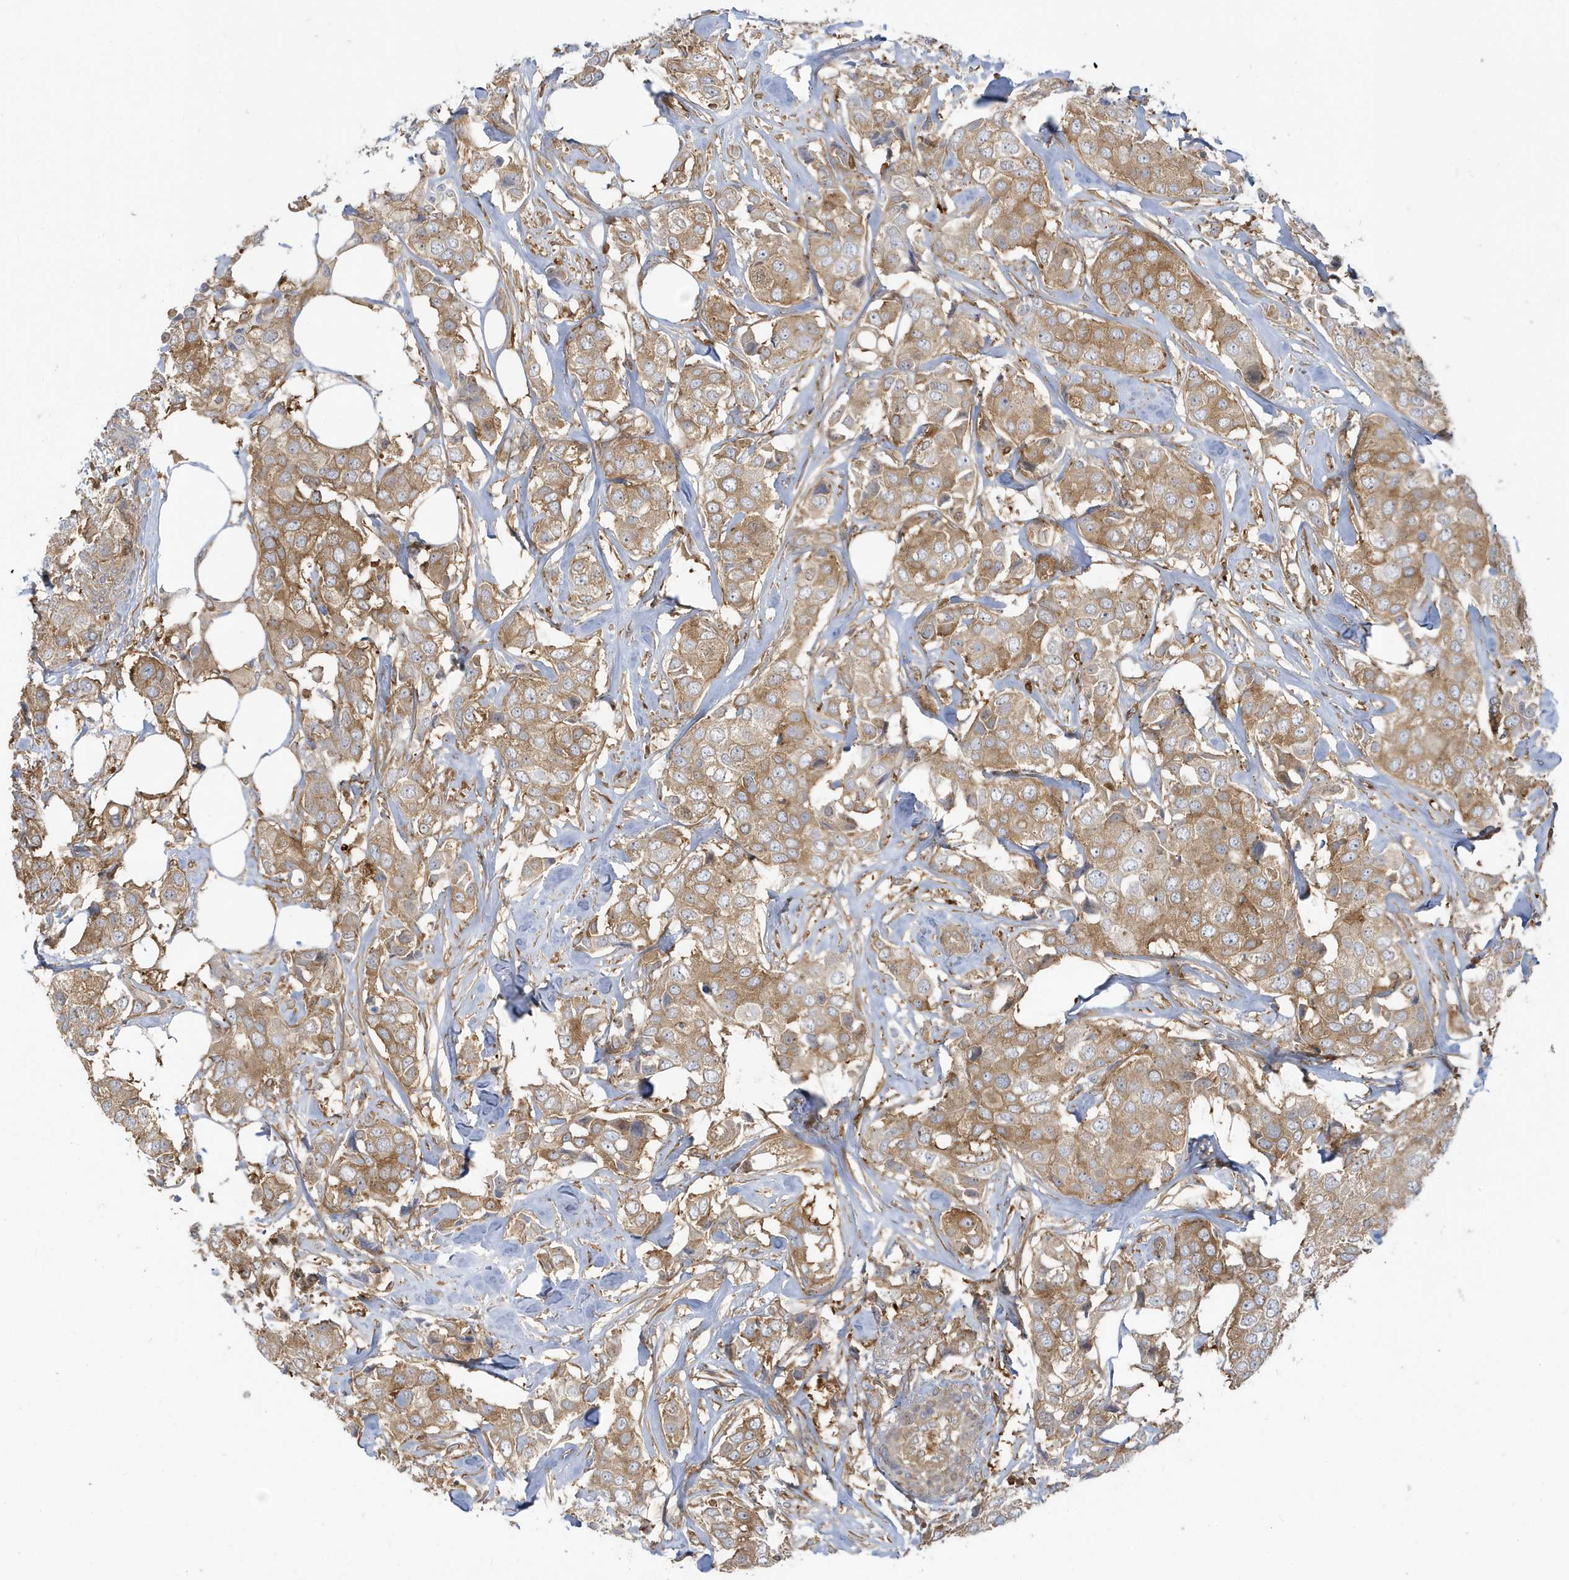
{"staining": {"intensity": "moderate", "quantity": ">75%", "location": "cytoplasmic/membranous"}, "tissue": "breast cancer", "cell_type": "Tumor cells", "image_type": "cancer", "snomed": [{"axis": "morphology", "description": "Duct carcinoma"}, {"axis": "topography", "description": "Breast"}], "caption": "Invasive ductal carcinoma (breast) stained with DAB IHC displays medium levels of moderate cytoplasmic/membranous expression in about >75% of tumor cells.", "gene": "STAM", "patient": {"sex": "female", "age": 80}}